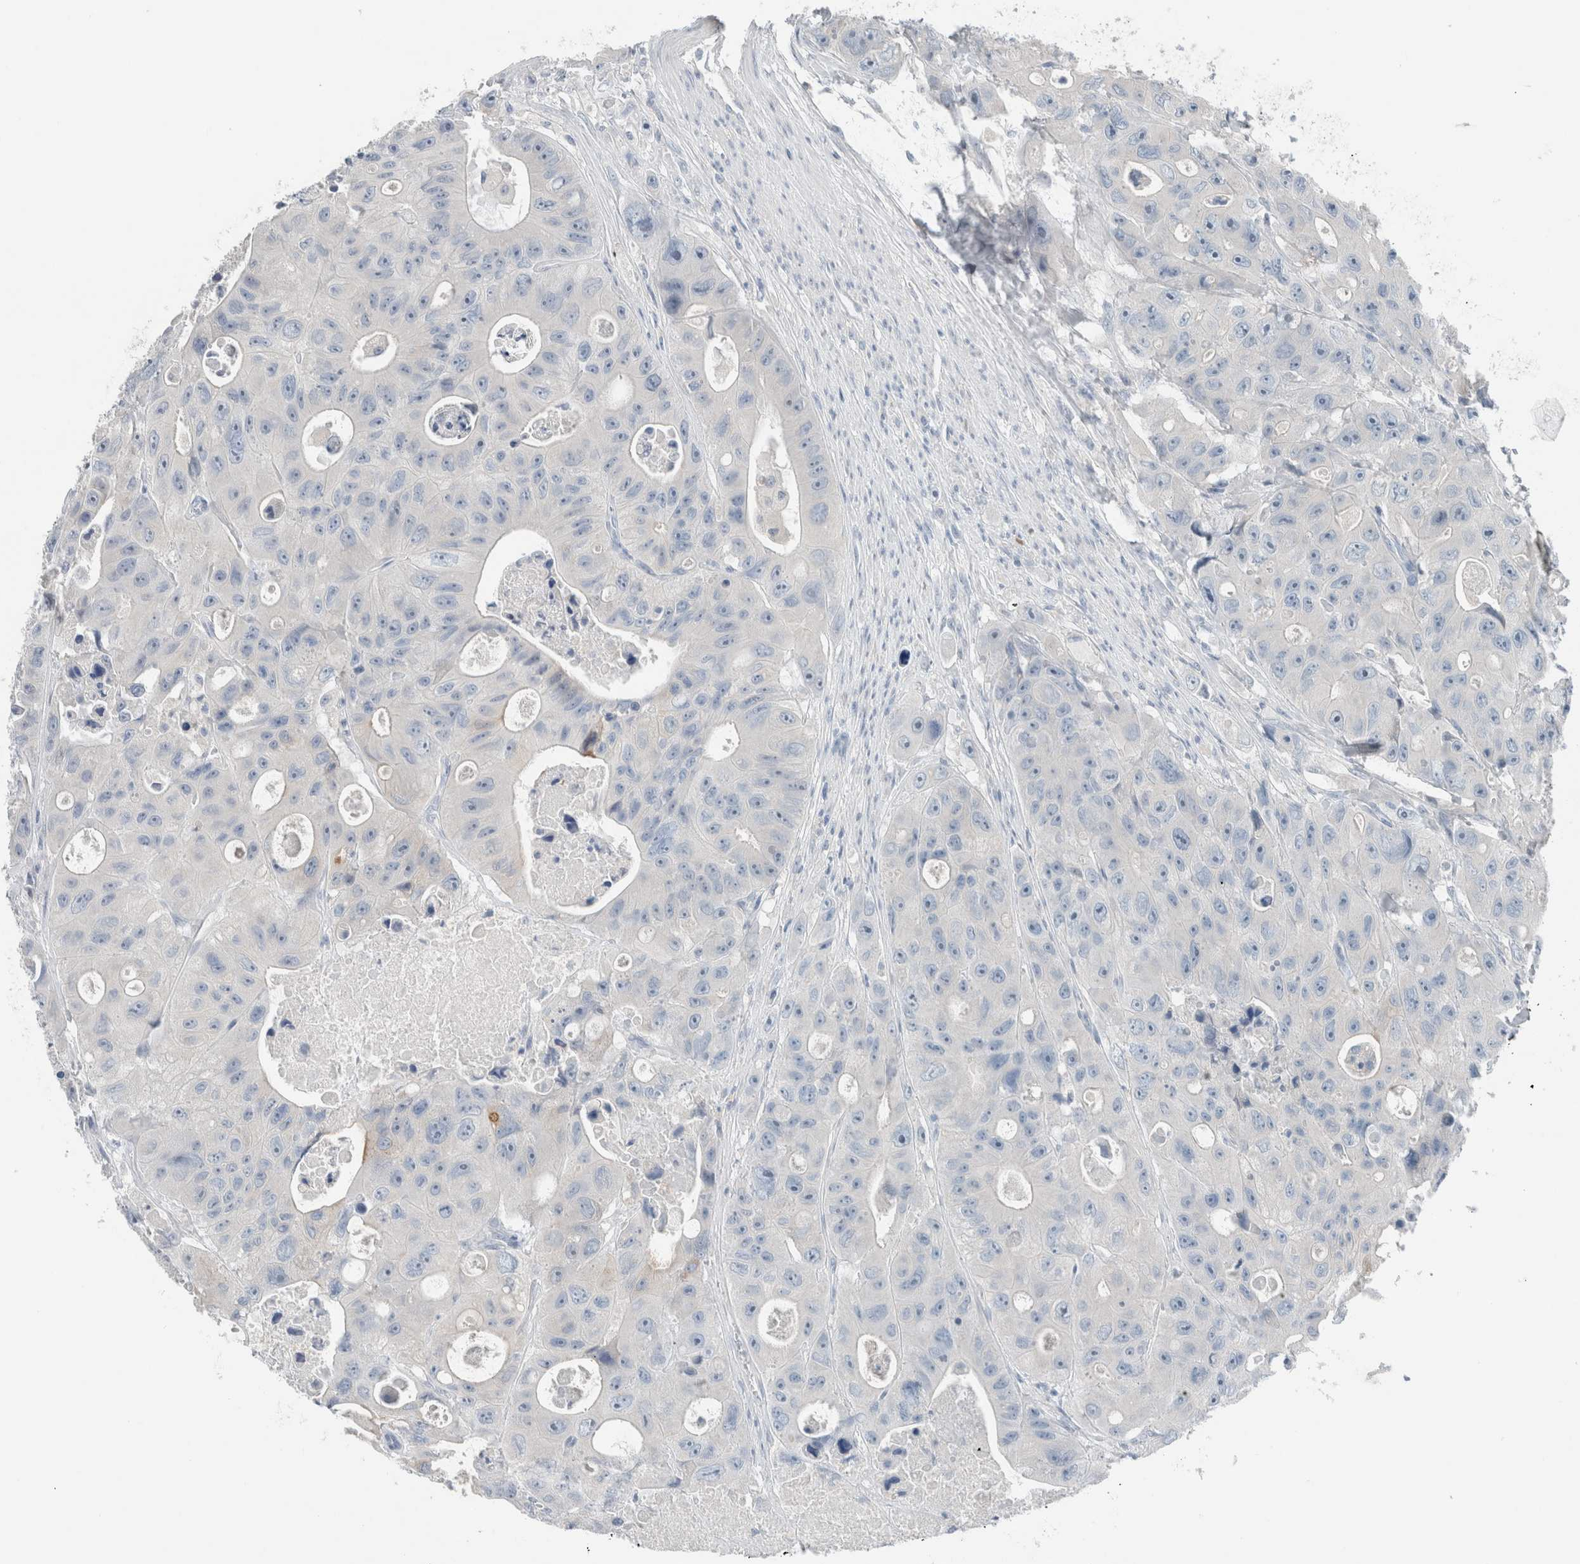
{"staining": {"intensity": "negative", "quantity": "none", "location": "none"}, "tissue": "colorectal cancer", "cell_type": "Tumor cells", "image_type": "cancer", "snomed": [{"axis": "morphology", "description": "Adenocarcinoma, NOS"}, {"axis": "topography", "description": "Colon"}], "caption": "This is an IHC image of colorectal cancer (adenocarcinoma). There is no positivity in tumor cells.", "gene": "DUOX1", "patient": {"sex": "female", "age": 46}}